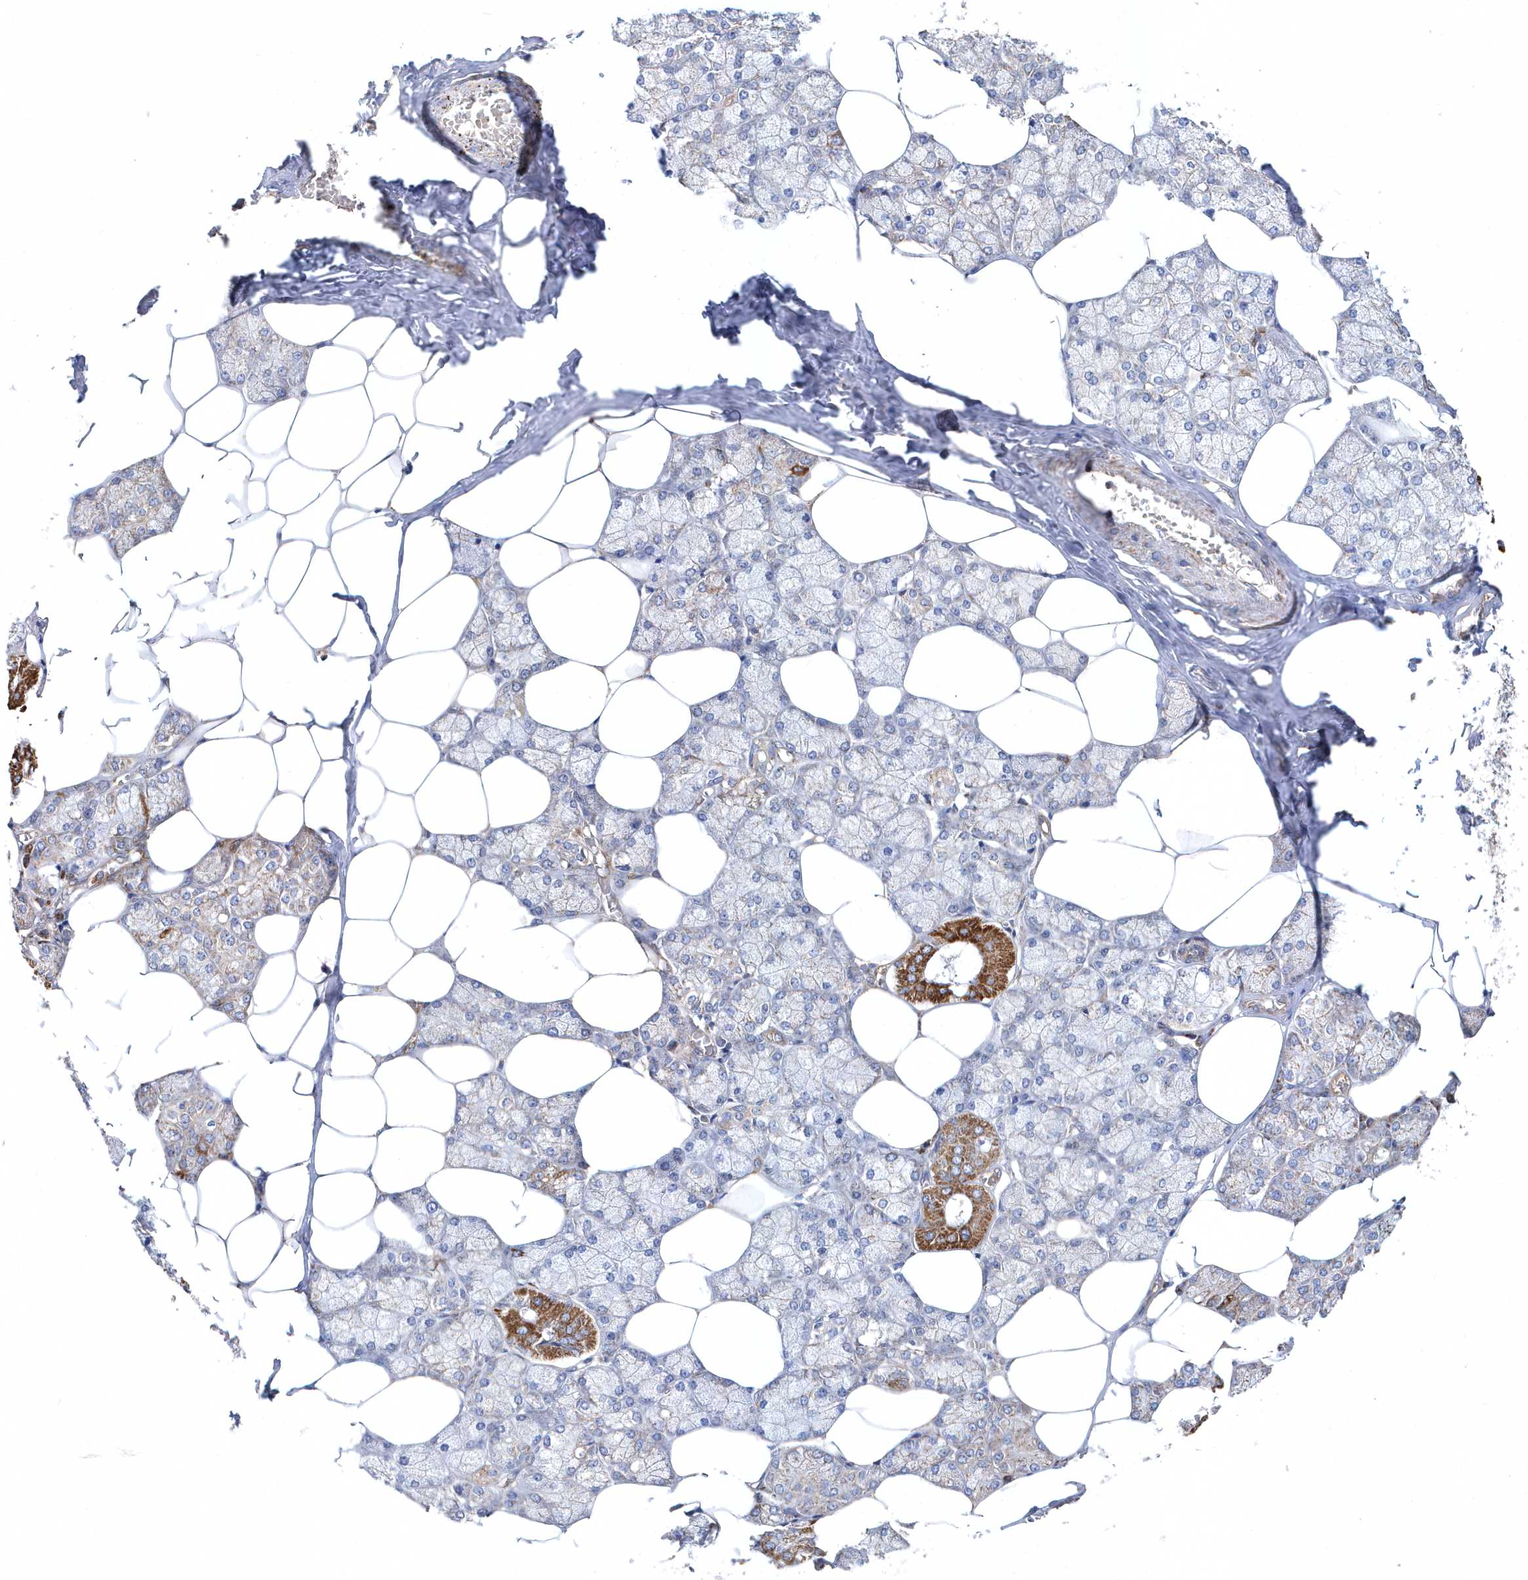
{"staining": {"intensity": "strong", "quantity": "<25%", "location": "cytoplasmic/membranous"}, "tissue": "salivary gland", "cell_type": "Glandular cells", "image_type": "normal", "snomed": [{"axis": "morphology", "description": "Normal tissue, NOS"}, {"axis": "topography", "description": "Salivary gland"}], "caption": "This is a photomicrograph of immunohistochemistry staining of benign salivary gland, which shows strong staining in the cytoplasmic/membranous of glandular cells.", "gene": "JKAMP", "patient": {"sex": "male", "age": 62}}